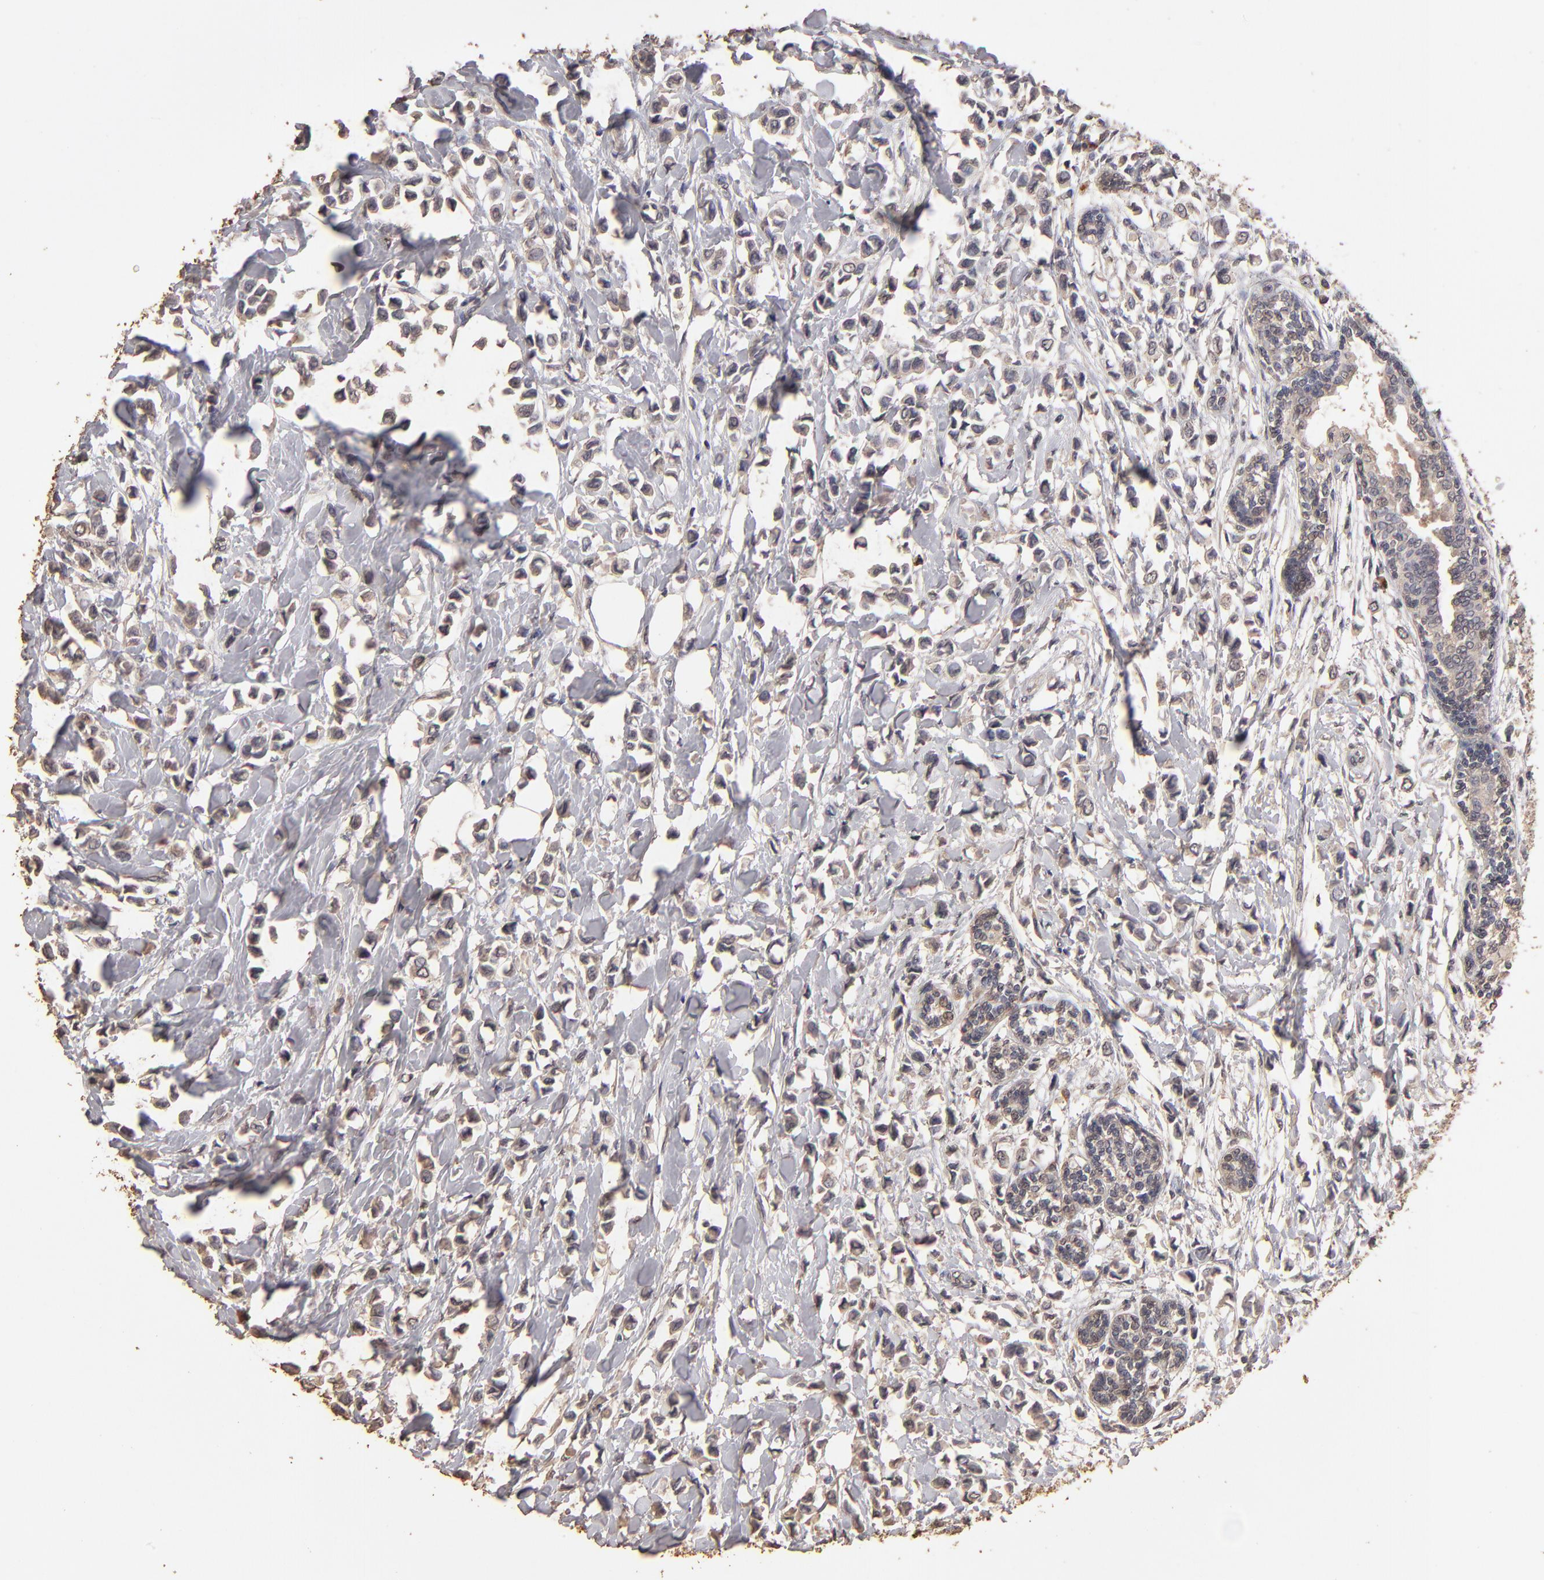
{"staining": {"intensity": "moderate", "quantity": "25%-75%", "location": "cytoplasmic/membranous"}, "tissue": "breast cancer", "cell_type": "Tumor cells", "image_type": "cancer", "snomed": [{"axis": "morphology", "description": "Lobular carcinoma"}, {"axis": "topography", "description": "Breast"}], "caption": "Immunohistochemistry image of human breast lobular carcinoma stained for a protein (brown), which shows medium levels of moderate cytoplasmic/membranous staining in approximately 25%-75% of tumor cells.", "gene": "OPHN1", "patient": {"sex": "female", "age": 51}}